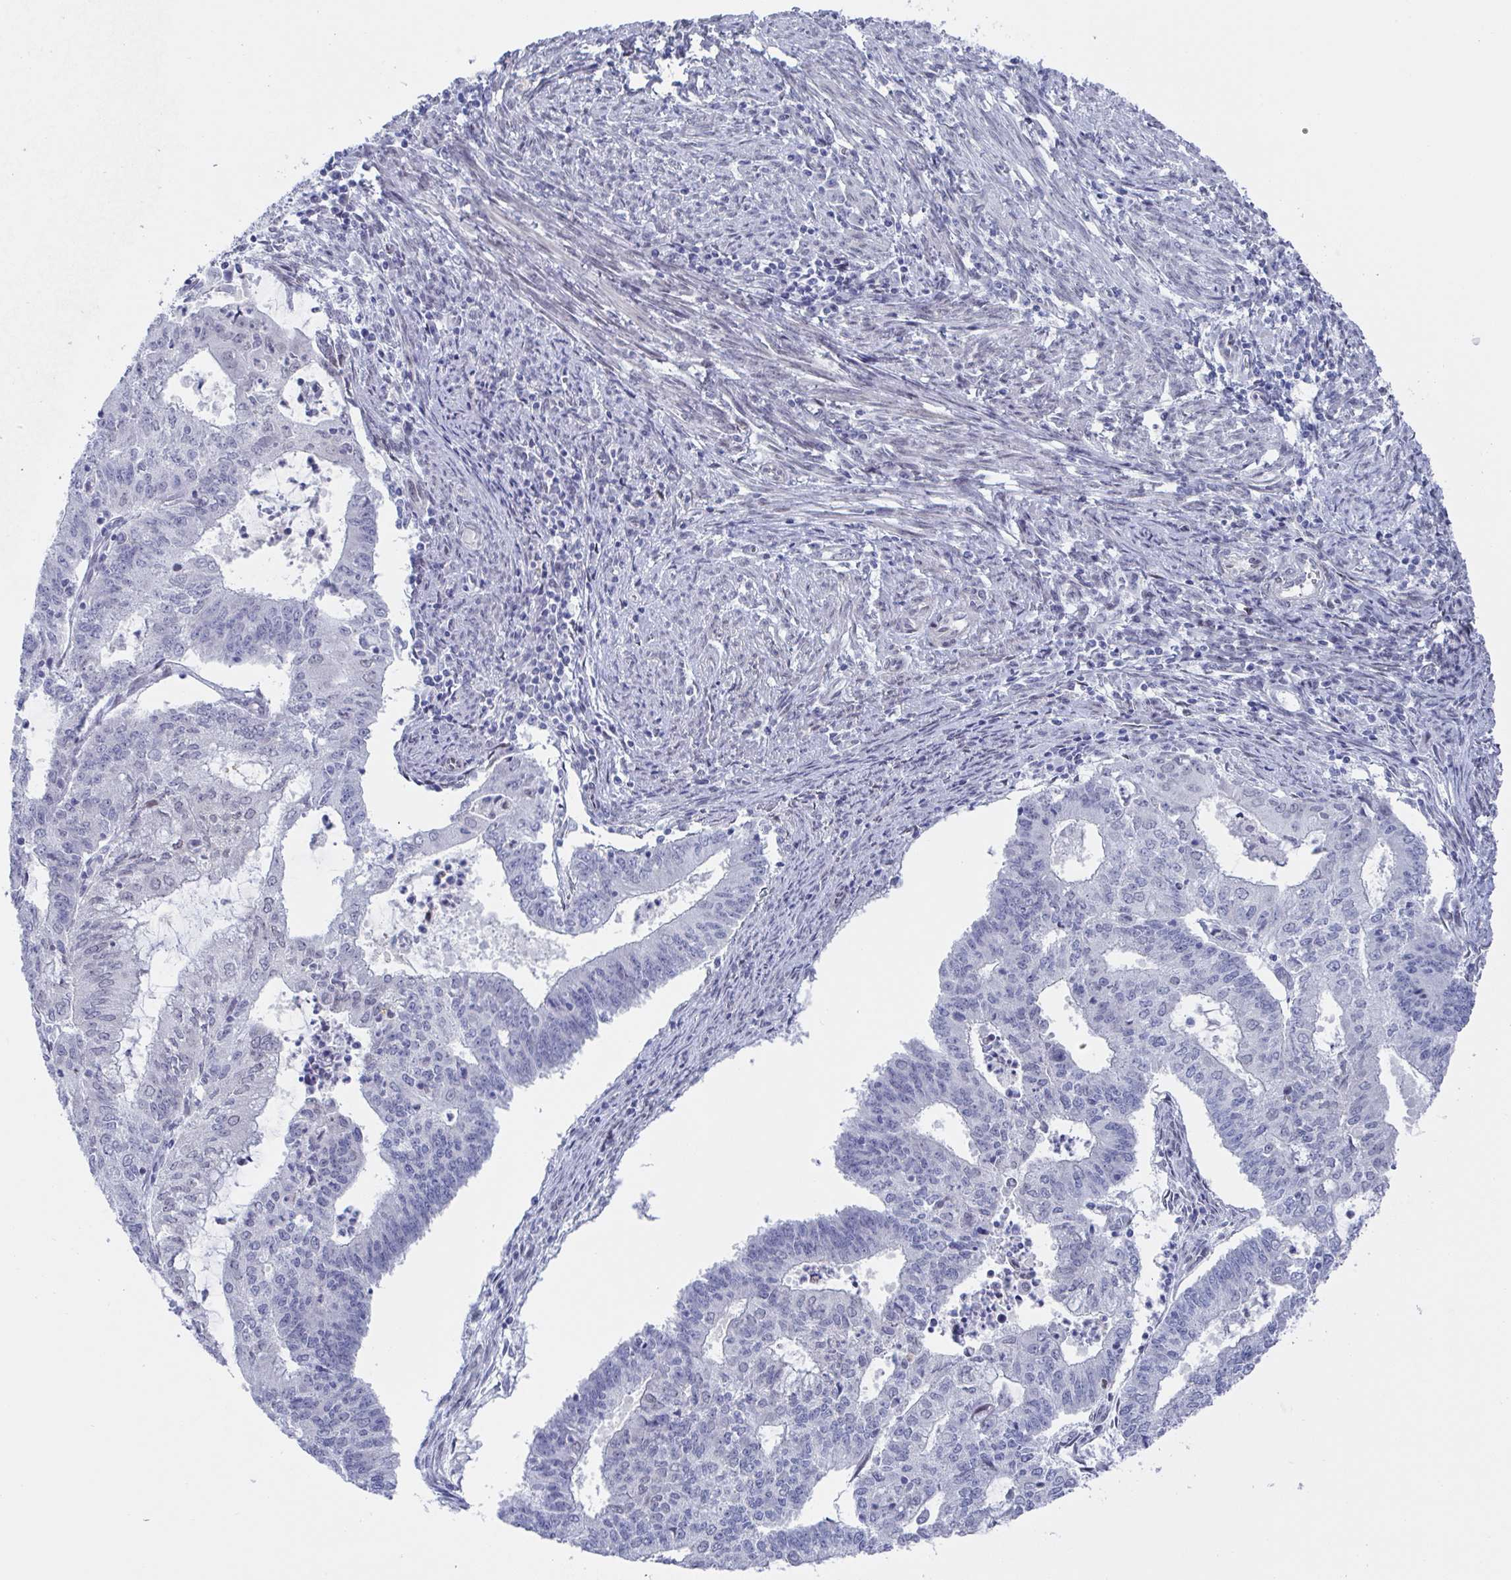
{"staining": {"intensity": "negative", "quantity": "none", "location": "none"}, "tissue": "endometrial cancer", "cell_type": "Tumor cells", "image_type": "cancer", "snomed": [{"axis": "morphology", "description": "Adenocarcinoma, NOS"}, {"axis": "topography", "description": "Endometrium"}], "caption": "Immunohistochemical staining of endometrial cancer reveals no significant positivity in tumor cells.", "gene": "MFSD4A", "patient": {"sex": "female", "age": 61}}